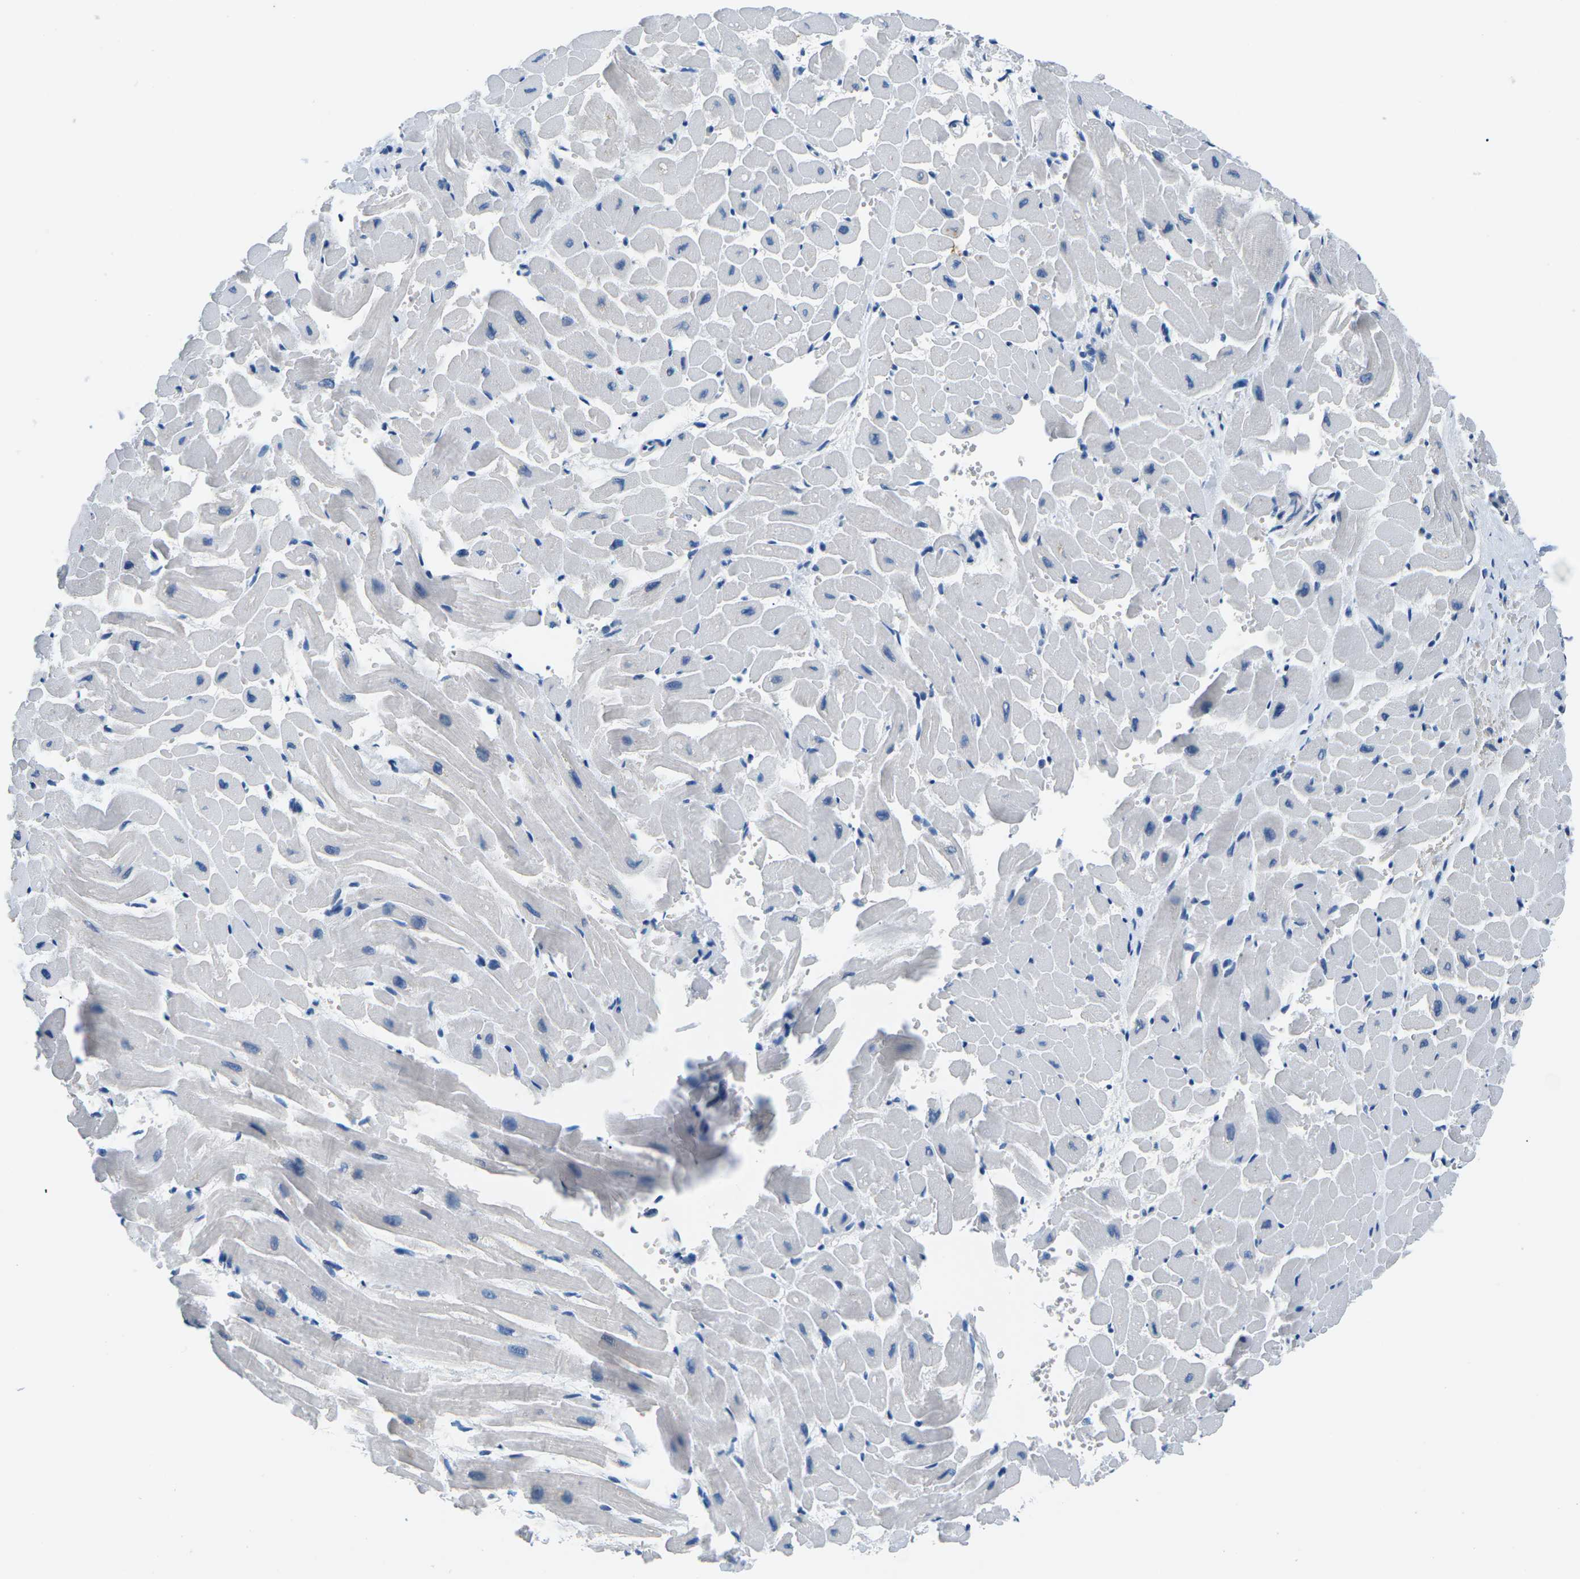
{"staining": {"intensity": "negative", "quantity": "none", "location": "none"}, "tissue": "heart muscle", "cell_type": "Cardiomyocytes", "image_type": "normal", "snomed": [{"axis": "morphology", "description": "Normal tissue, NOS"}, {"axis": "topography", "description": "Heart"}], "caption": "Protein analysis of normal heart muscle shows no significant staining in cardiomyocytes.", "gene": "UMOD", "patient": {"sex": "male", "age": 45}}